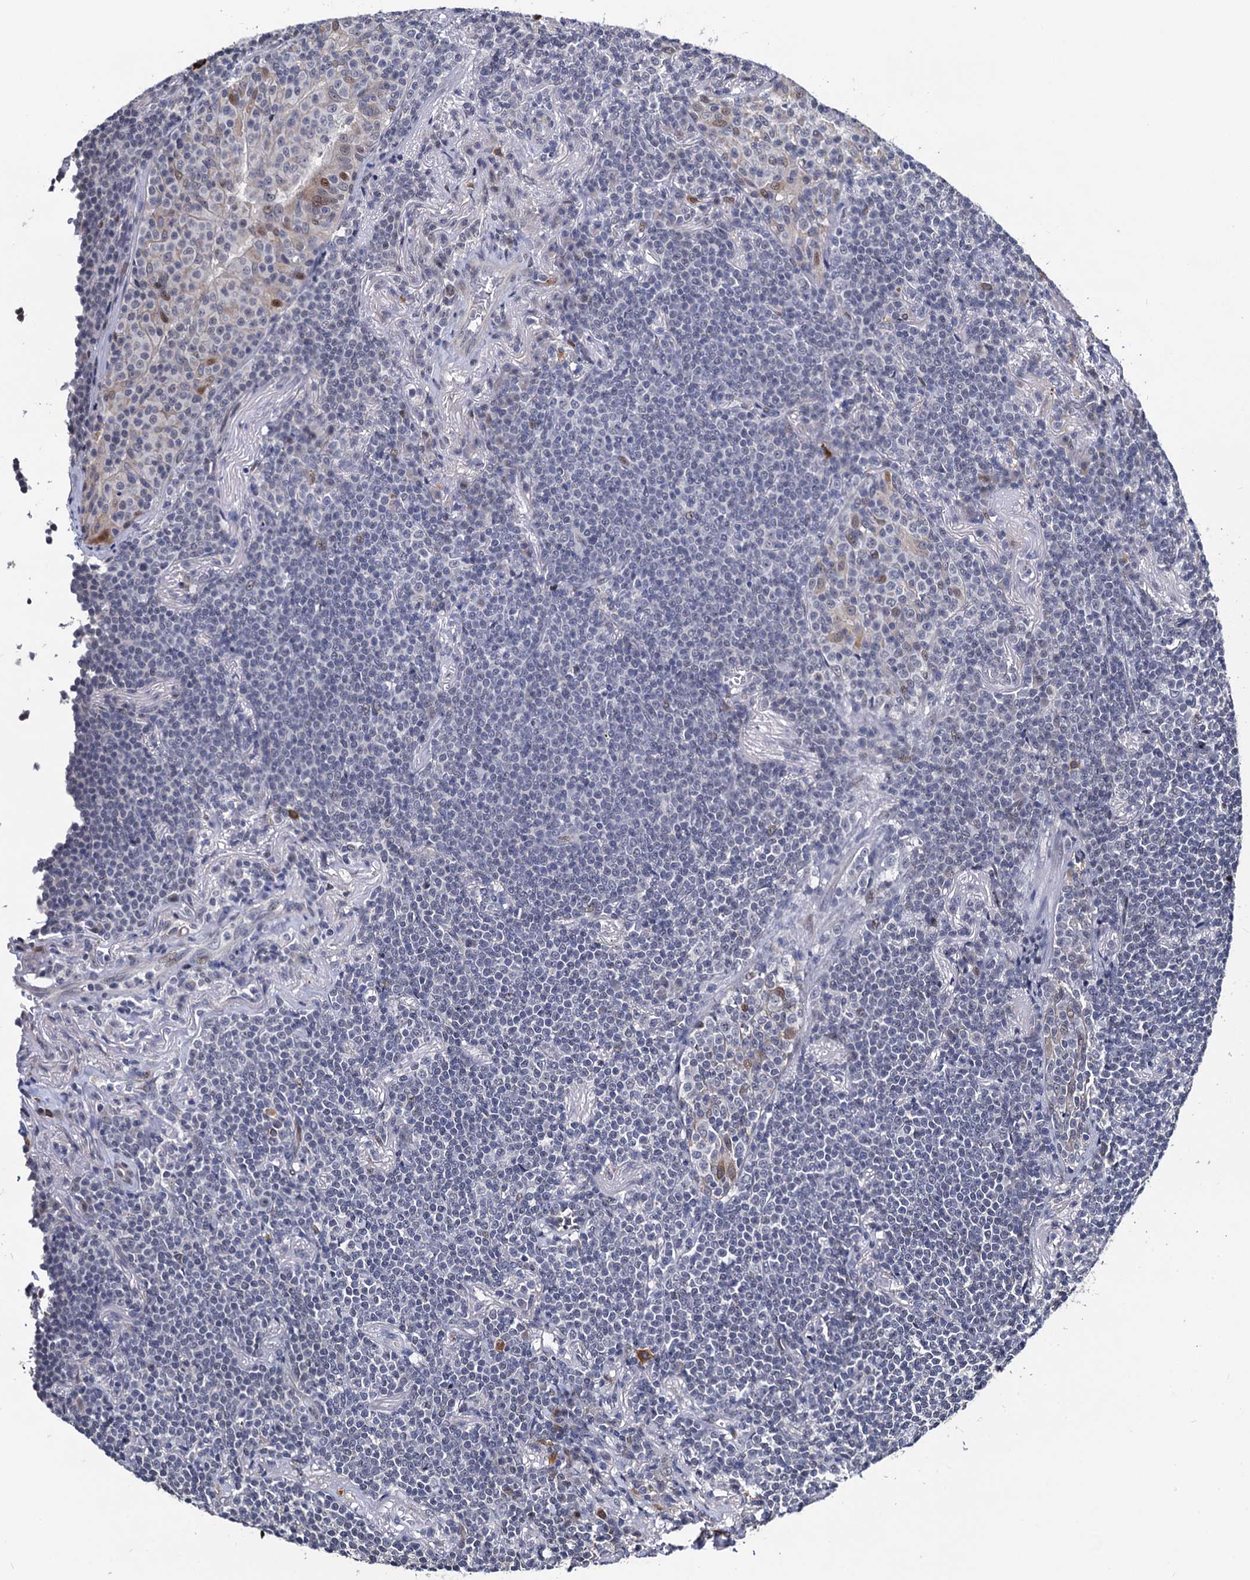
{"staining": {"intensity": "negative", "quantity": "none", "location": "none"}, "tissue": "lymphoma", "cell_type": "Tumor cells", "image_type": "cancer", "snomed": [{"axis": "morphology", "description": "Malignant lymphoma, non-Hodgkin's type, Low grade"}, {"axis": "topography", "description": "Lung"}], "caption": "A histopathology image of human lymphoma is negative for staining in tumor cells.", "gene": "FAM222A", "patient": {"sex": "female", "age": 71}}